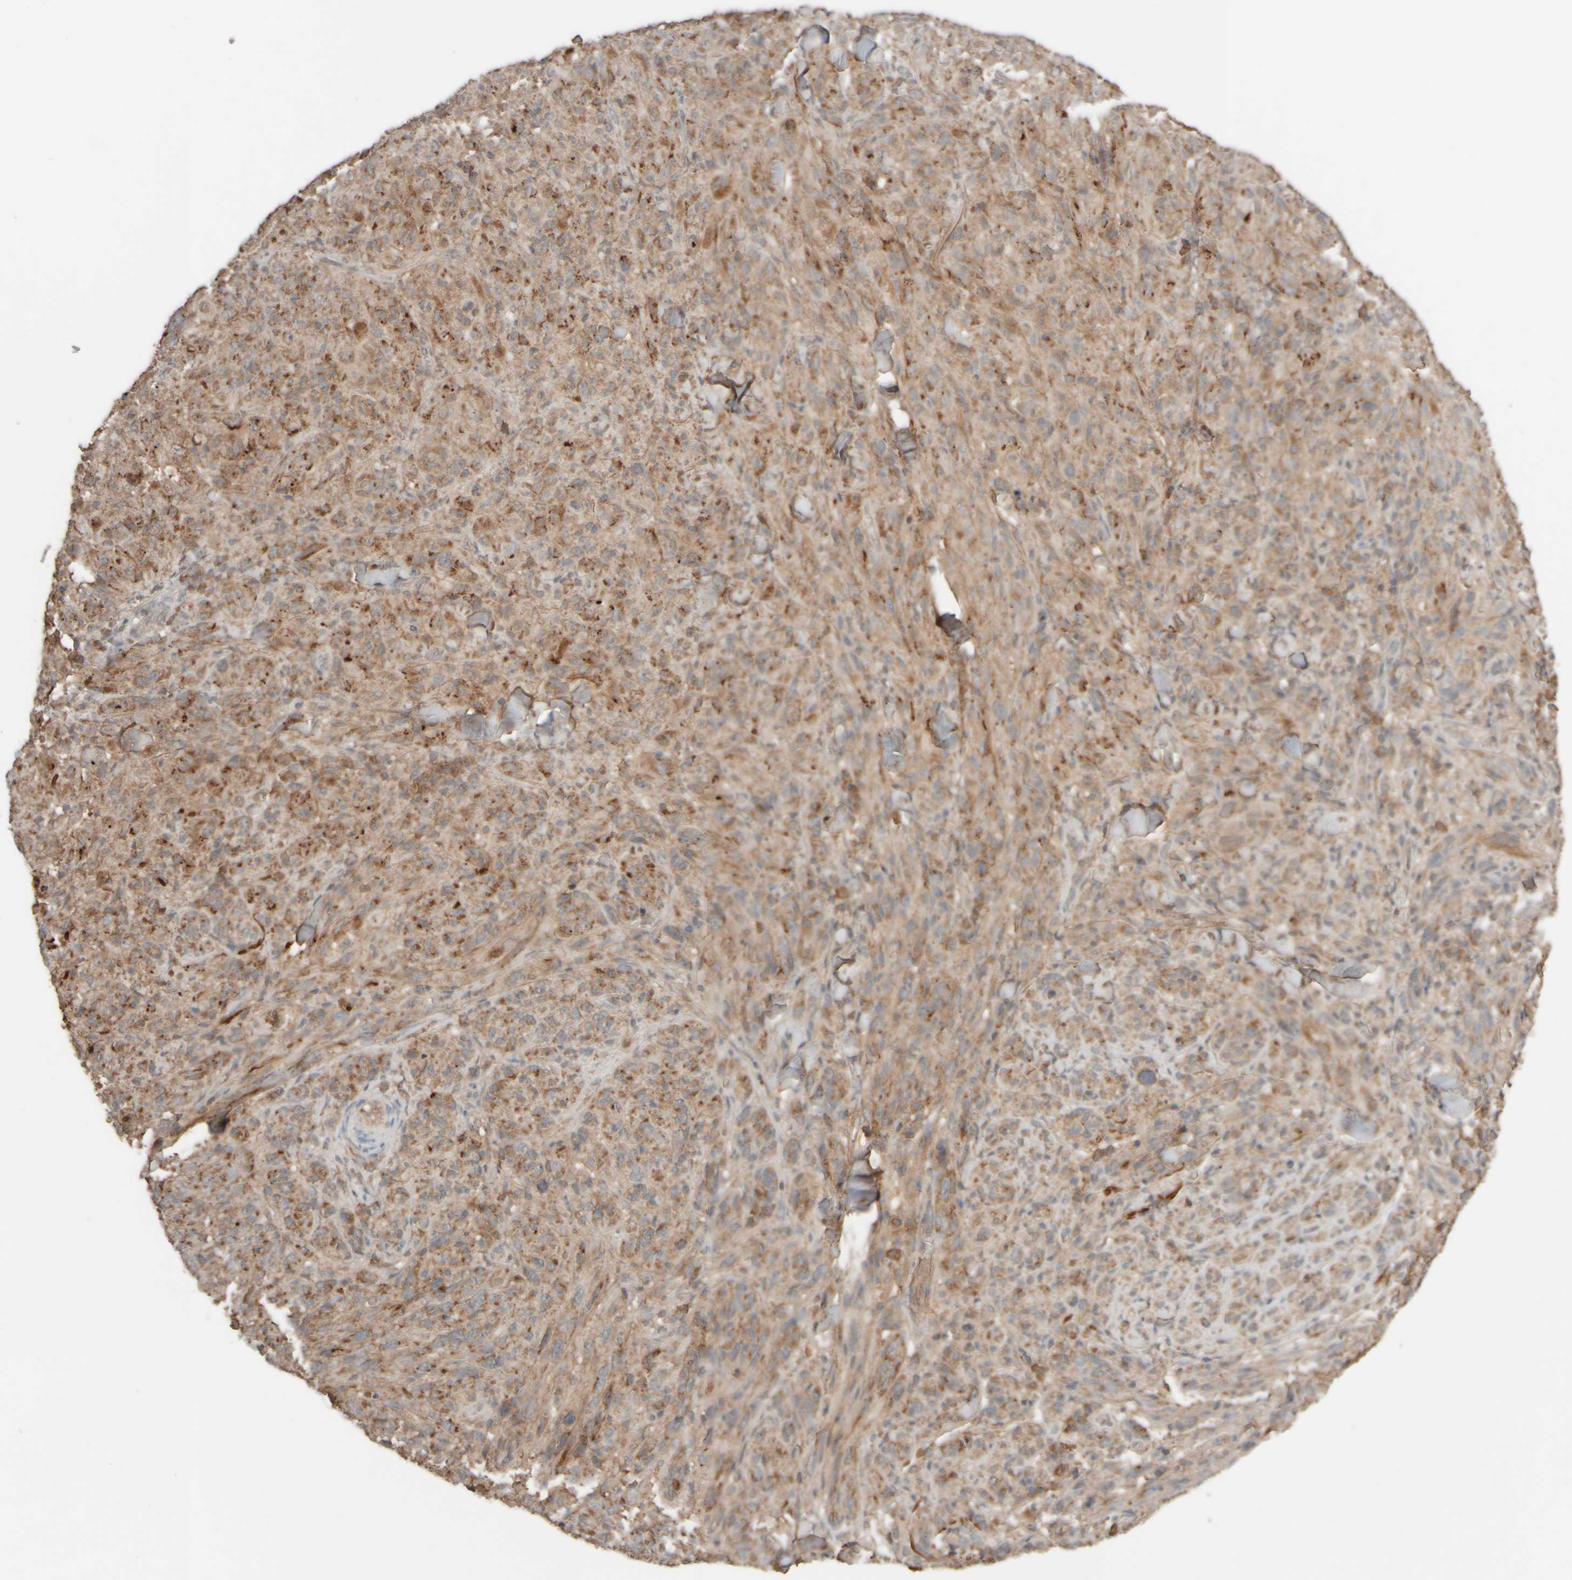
{"staining": {"intensity": "moderate", "quantity": "25%-75%", "location": "cytoplasmic/membranous"}, "tissue": "melanoma", "cell_type": "Tumor cells", "image_type": "cancer", "snomed": [{"axis": "morphology", "description": "Malignant melanoma, NOS"}, {"axis": "topography", "description": "Skin of head"}], "caption": "This micrograph demonstrates immunohistochemistry (IHC) staining of melanoma, with medium moderate cytoplasmic/membranous positivity in about 25%-75% of tumor cells.", "gene": "EIF2B3", "patient": {"sex": "male", "age": 96}}